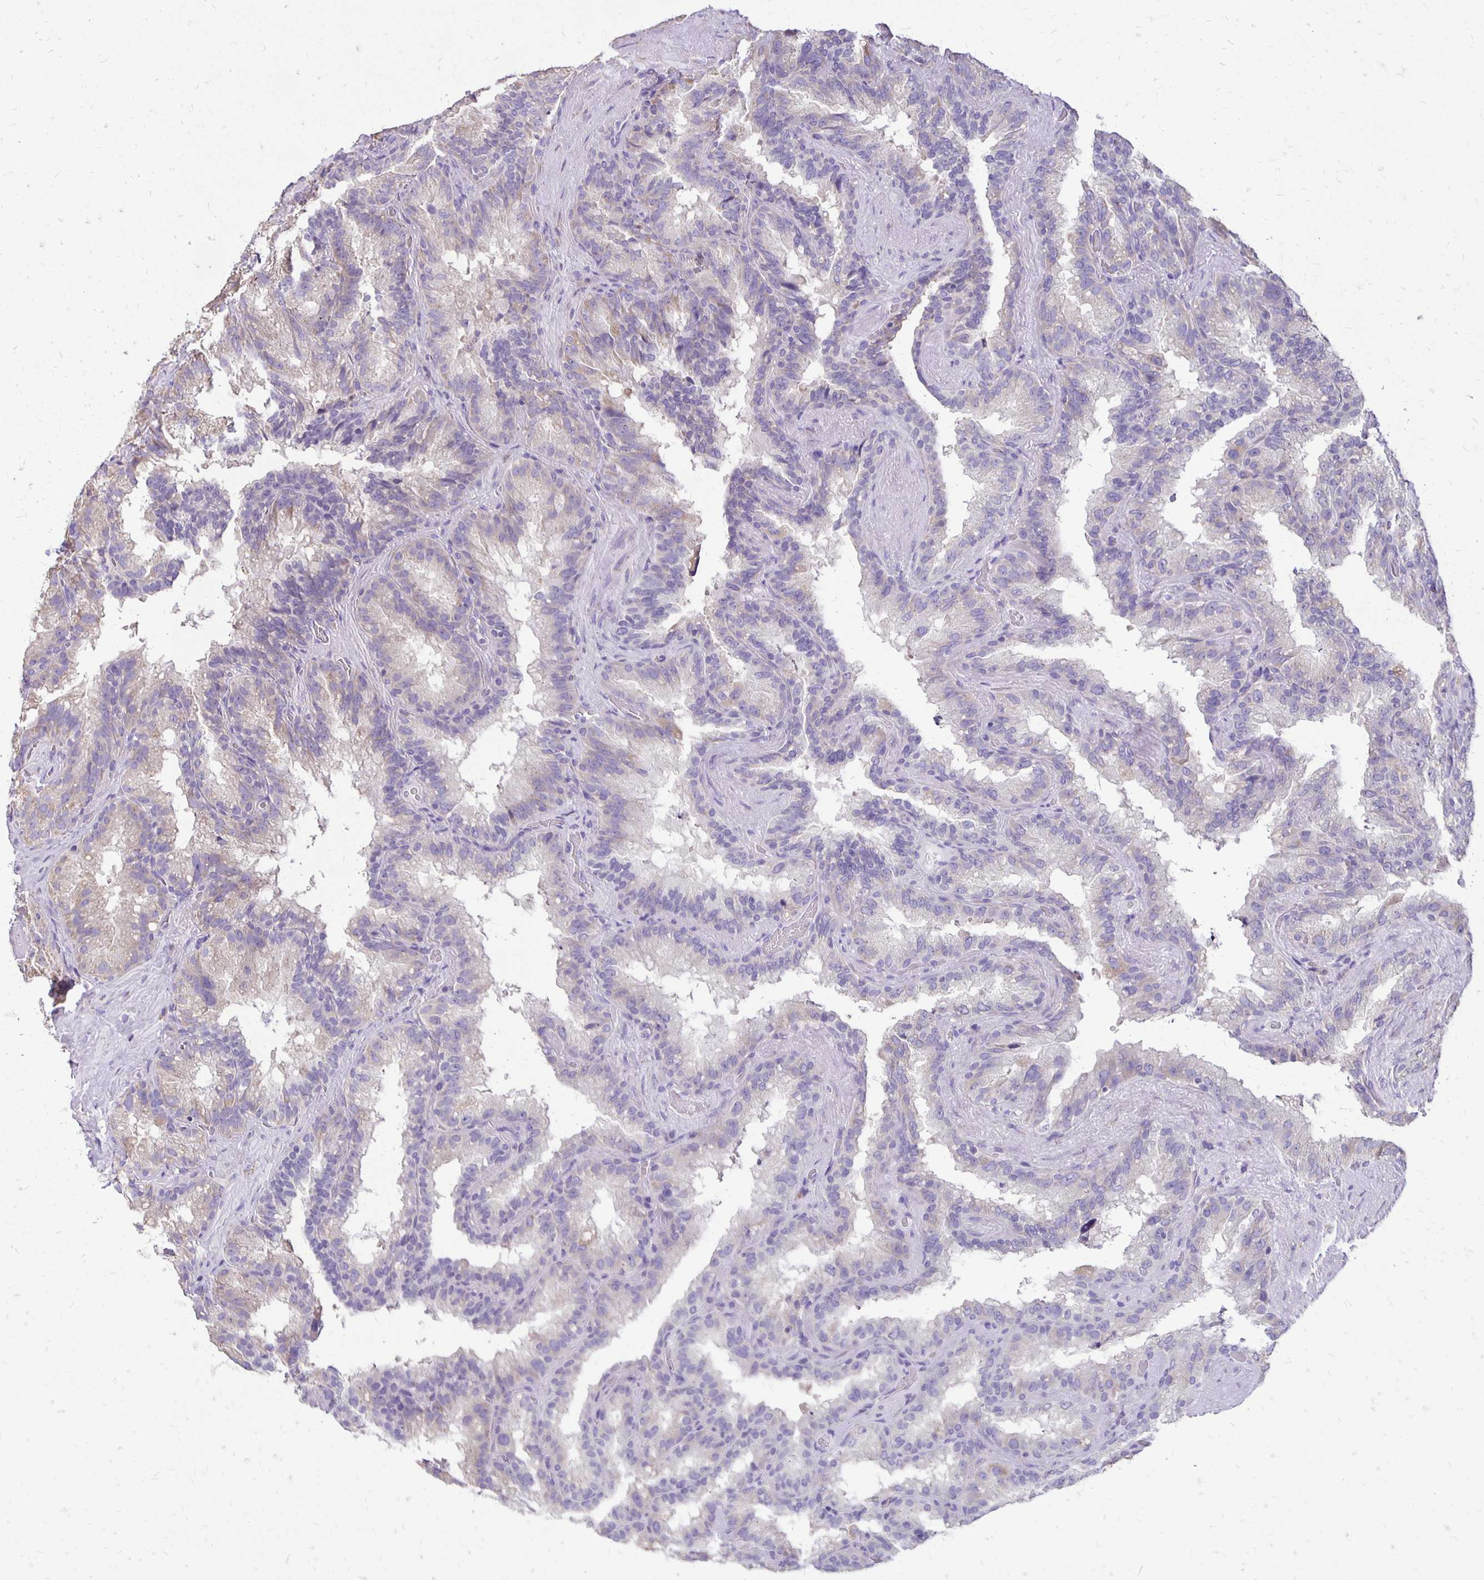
{"staining": {"intensity": "negative", "quantity": "none", "location": "none"}, "tissue": "seminal vesicle", "cell_type": "Glandular cells", "image_type": "normal", "snomed": [{"axis": "morphology", "description": "Normal tissue, NOS"}, {"axis": "topography", "description": "Seminal veicle"}], "caption": "A high-resolution photomicrograph shows immunohistochemistry (IHC) staining of unremarkable seminal vesicle, which demonstrates no significant positivity in glandular cells.", "gene": "ANKRD45", "patient": {"sex": "male", "age": 60}}